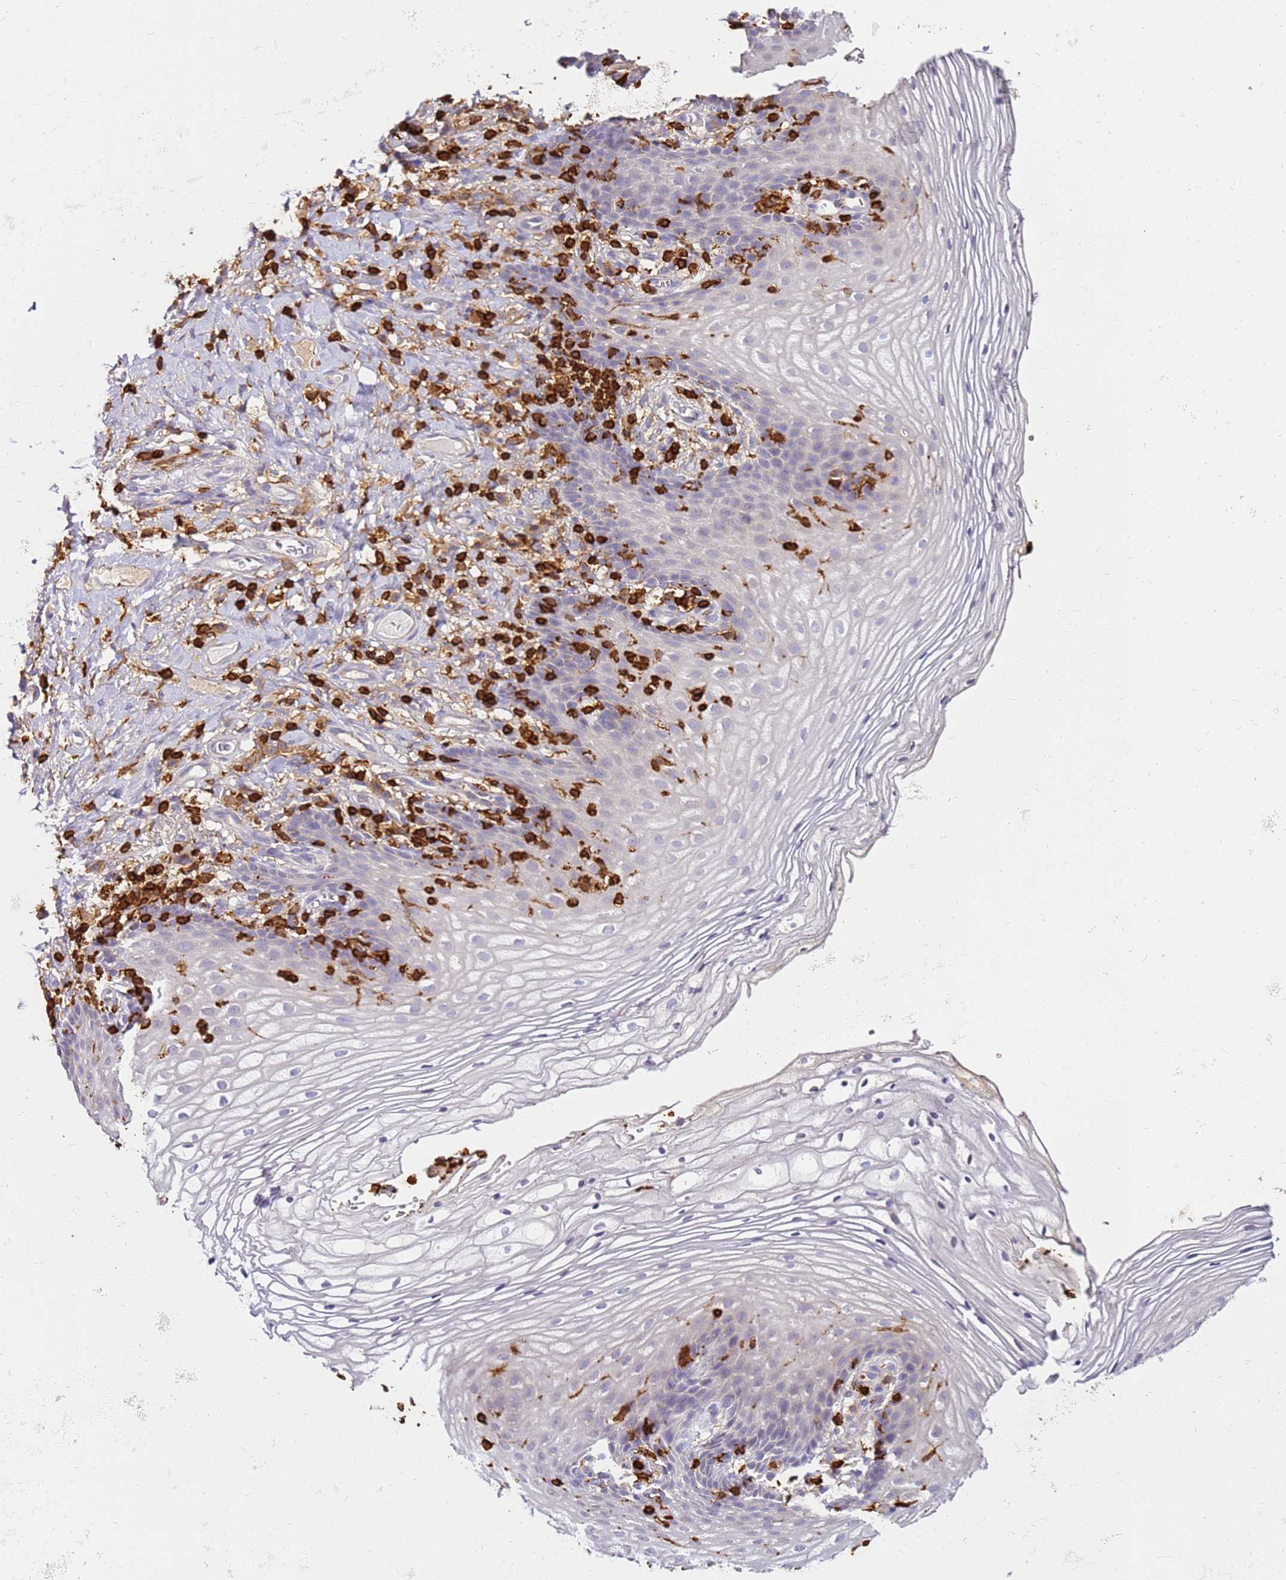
{"staining": {"intensity": "negative", "quantity": "none", "location": "none"}, "tissue": "vagina", "cell_type": "Squamous epithelial cells", "image_type": "normal", "snomed": [{"axis": "morphology", "description": "Normal tissue, NOS"}, {"axis": "topography", "description": "Vagina"}], "caption": "The image displays no significant staining in squamous epithelial cells of vagina.", "gene": "CORO1A", "patient": {"sex": "female", "age": 60}}